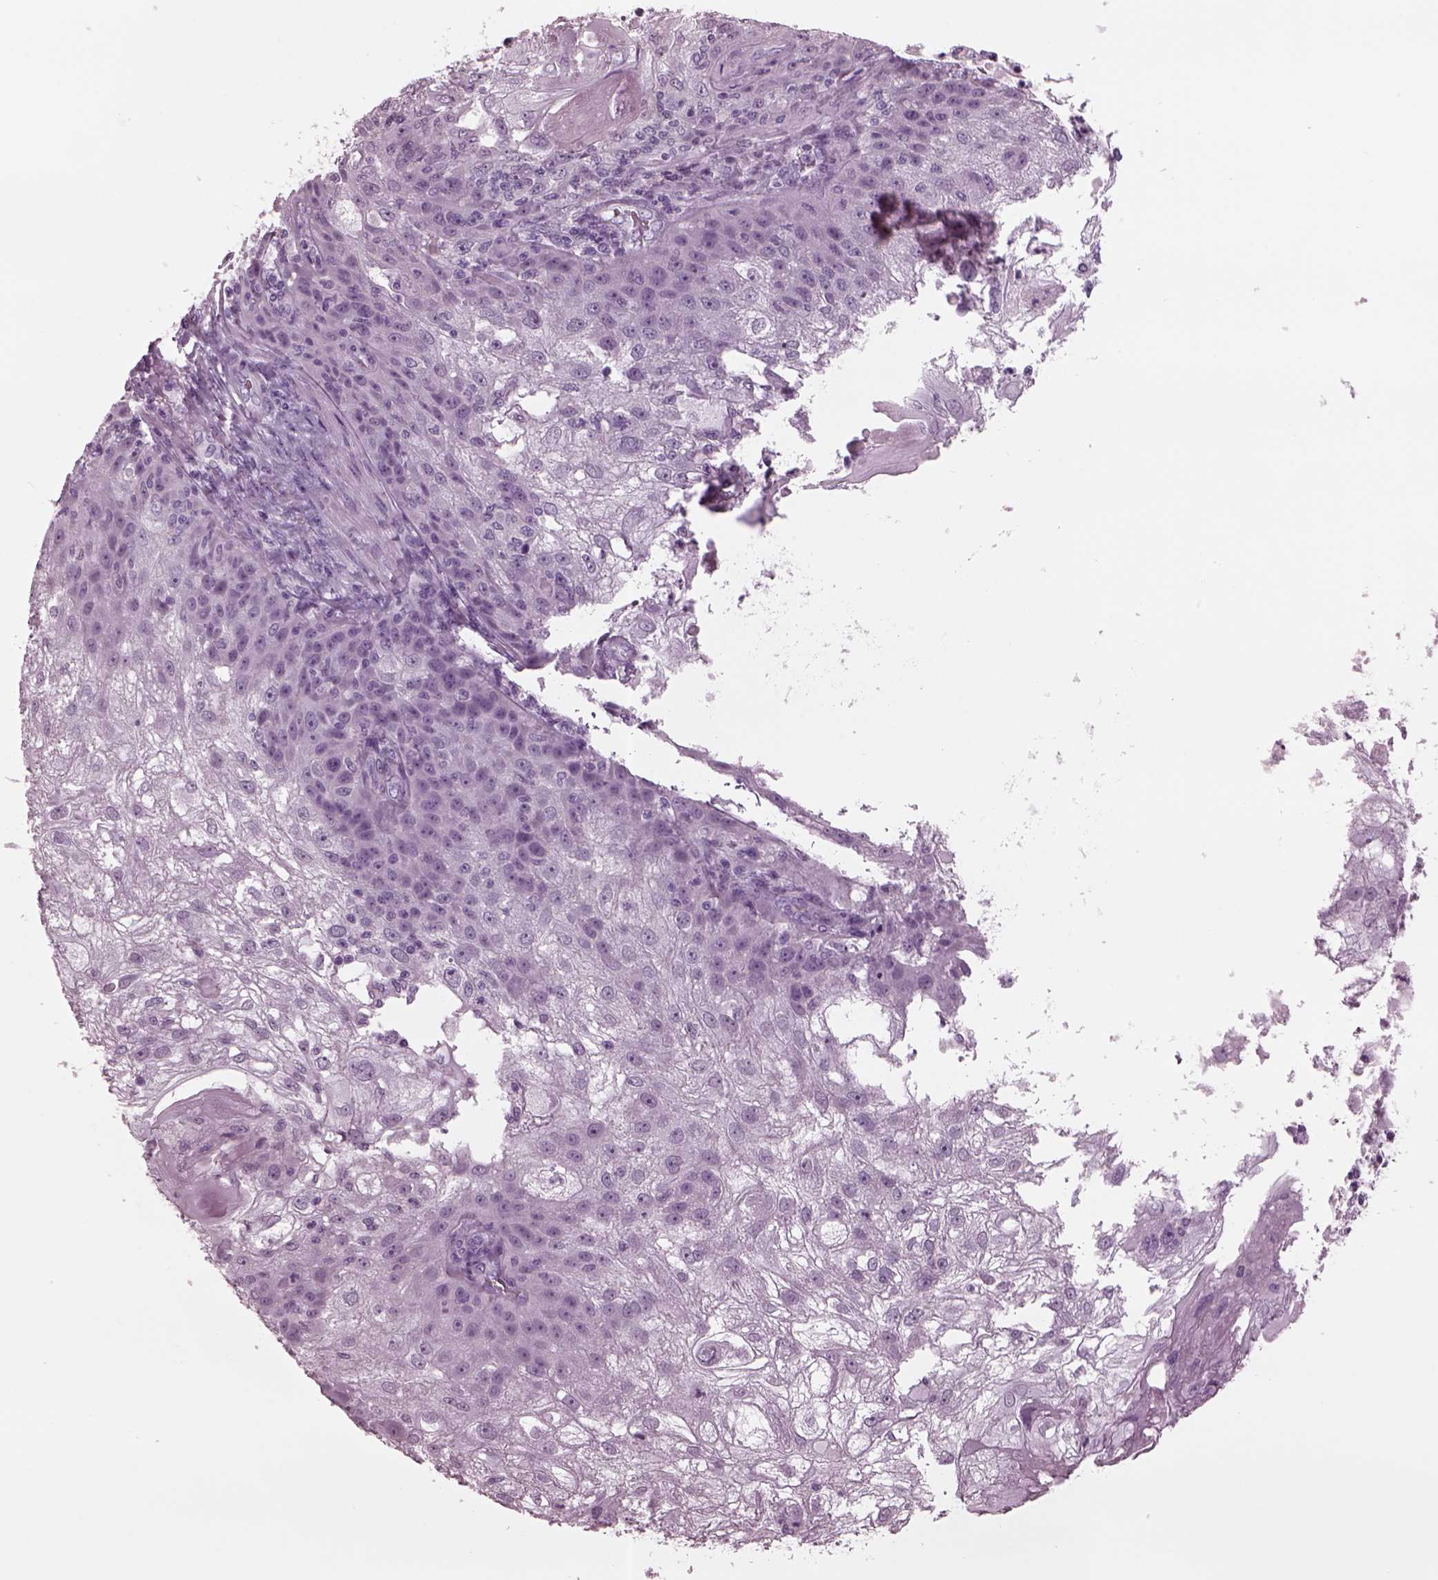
{"staining": {"intensity": "negative", "quantity": "none", "location": "none"}, "tissue": "skin cancer", "cell_type": "Tumor cells", "image_type": "cancer", "snomed": [{"axis": "morphology", "description": "Normal tissue, NOS"}, {"axis": "morphology", "description": "Squamous cell carcinoma, NOS"}, {"axis": "topography", "description": "Skin"}], "caption": "The immunohistochemistry (IHC) photomicrograph has no significant positivity in tumor cells of squamous cell carcinoma (skin) tissue.", "gene": "TPPP2", "patient": {"sex": "female", "age": 83}}